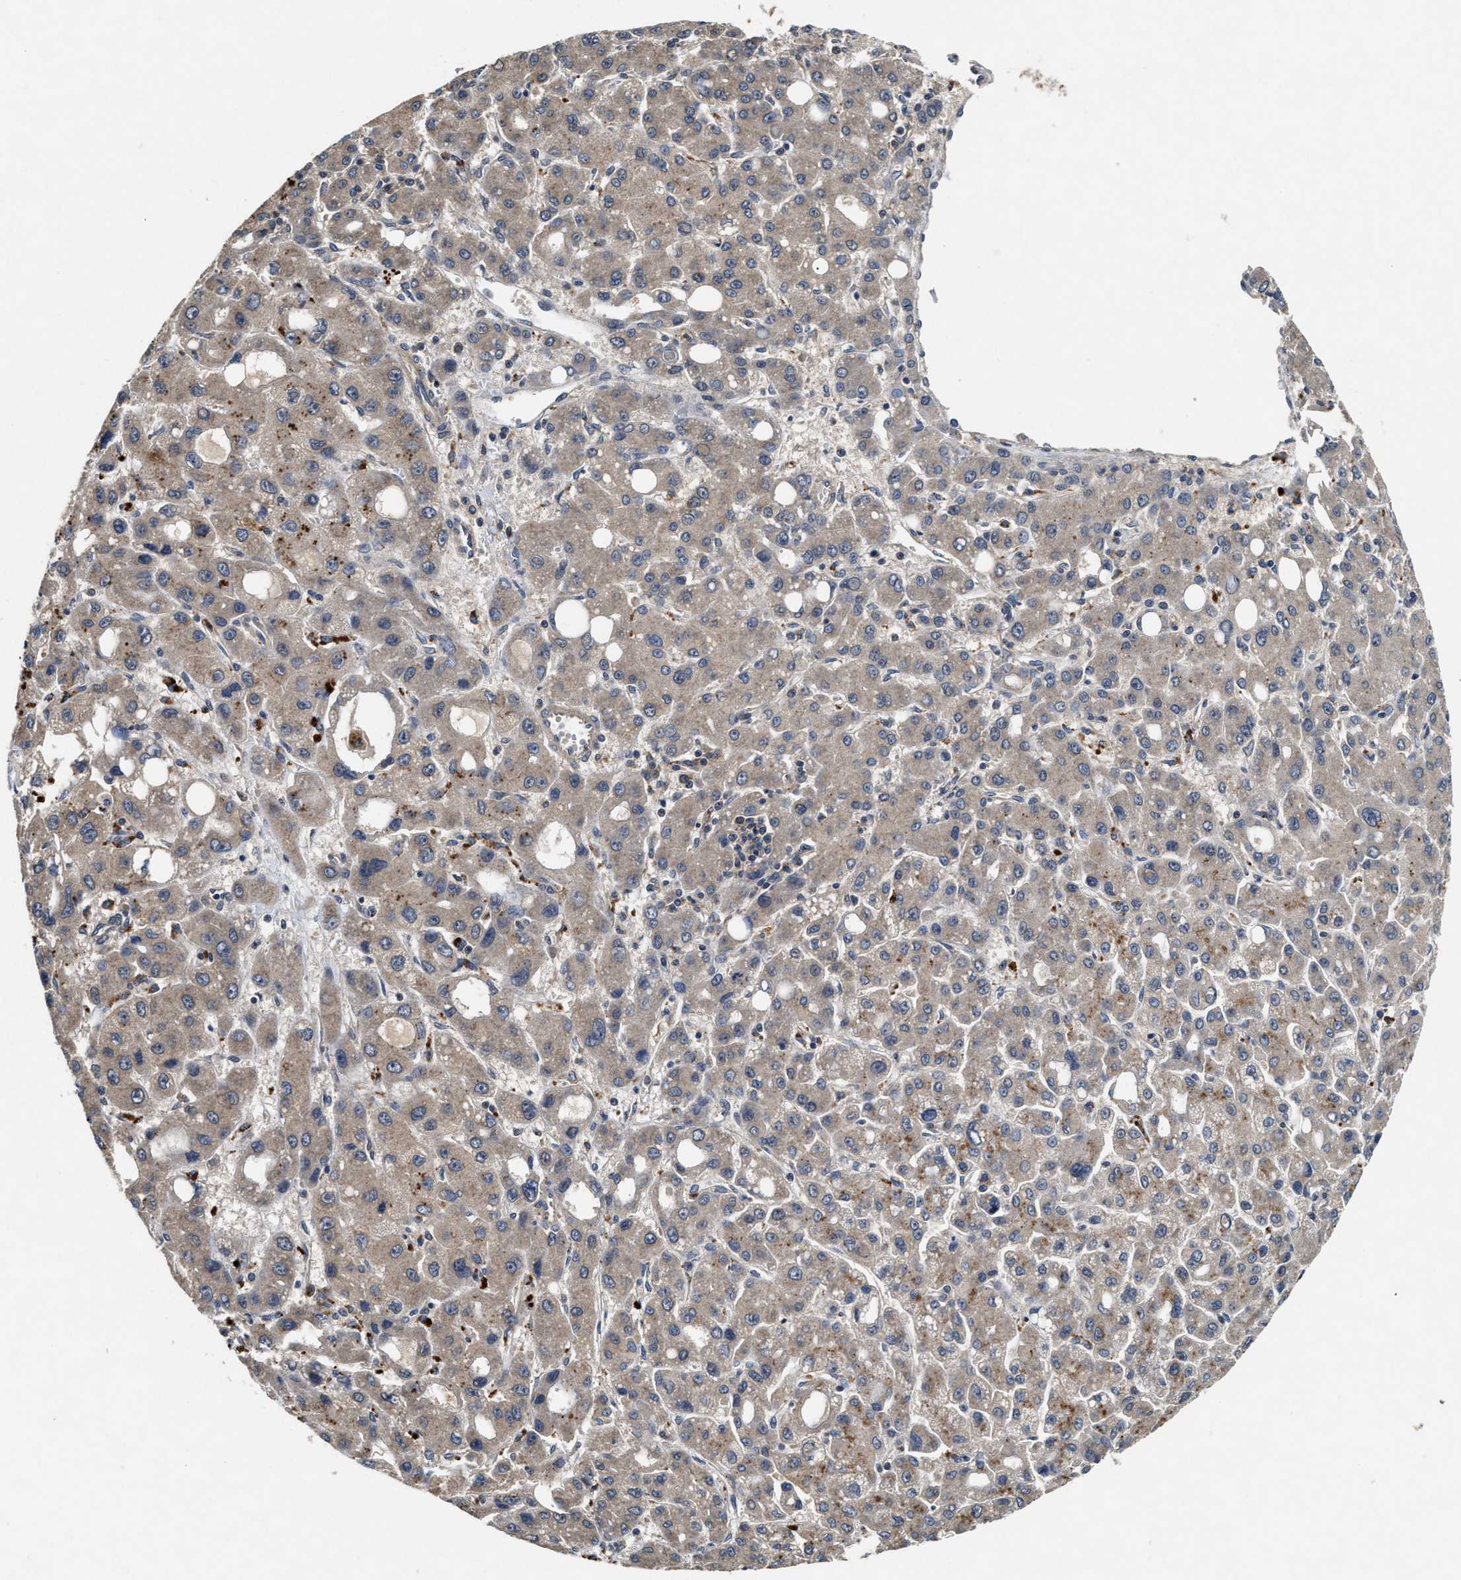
{"staining": {"intensity": "weak", "quantity": ">75%", "location": "cytoplasmic/membranous"}, "tissue": "liver cancer", "cell_type": "Tumor cells", "image_type": "cancer", "snomed": [{"axis": "morphology", "description": "Carcinoma, Hepatocellular, NOS"}, {"axis": "topography", "description": "Liver"}], "caption": "IHC photomicrograph of human liver hepatocellular carcinoma stained for a protein (brown), which displays low levels of weak cytoplasmic/membranous staining in approximately >75% of tumor cells.", "gene": "PDAP1", "patient": {"sex": "male", "age": 55}}